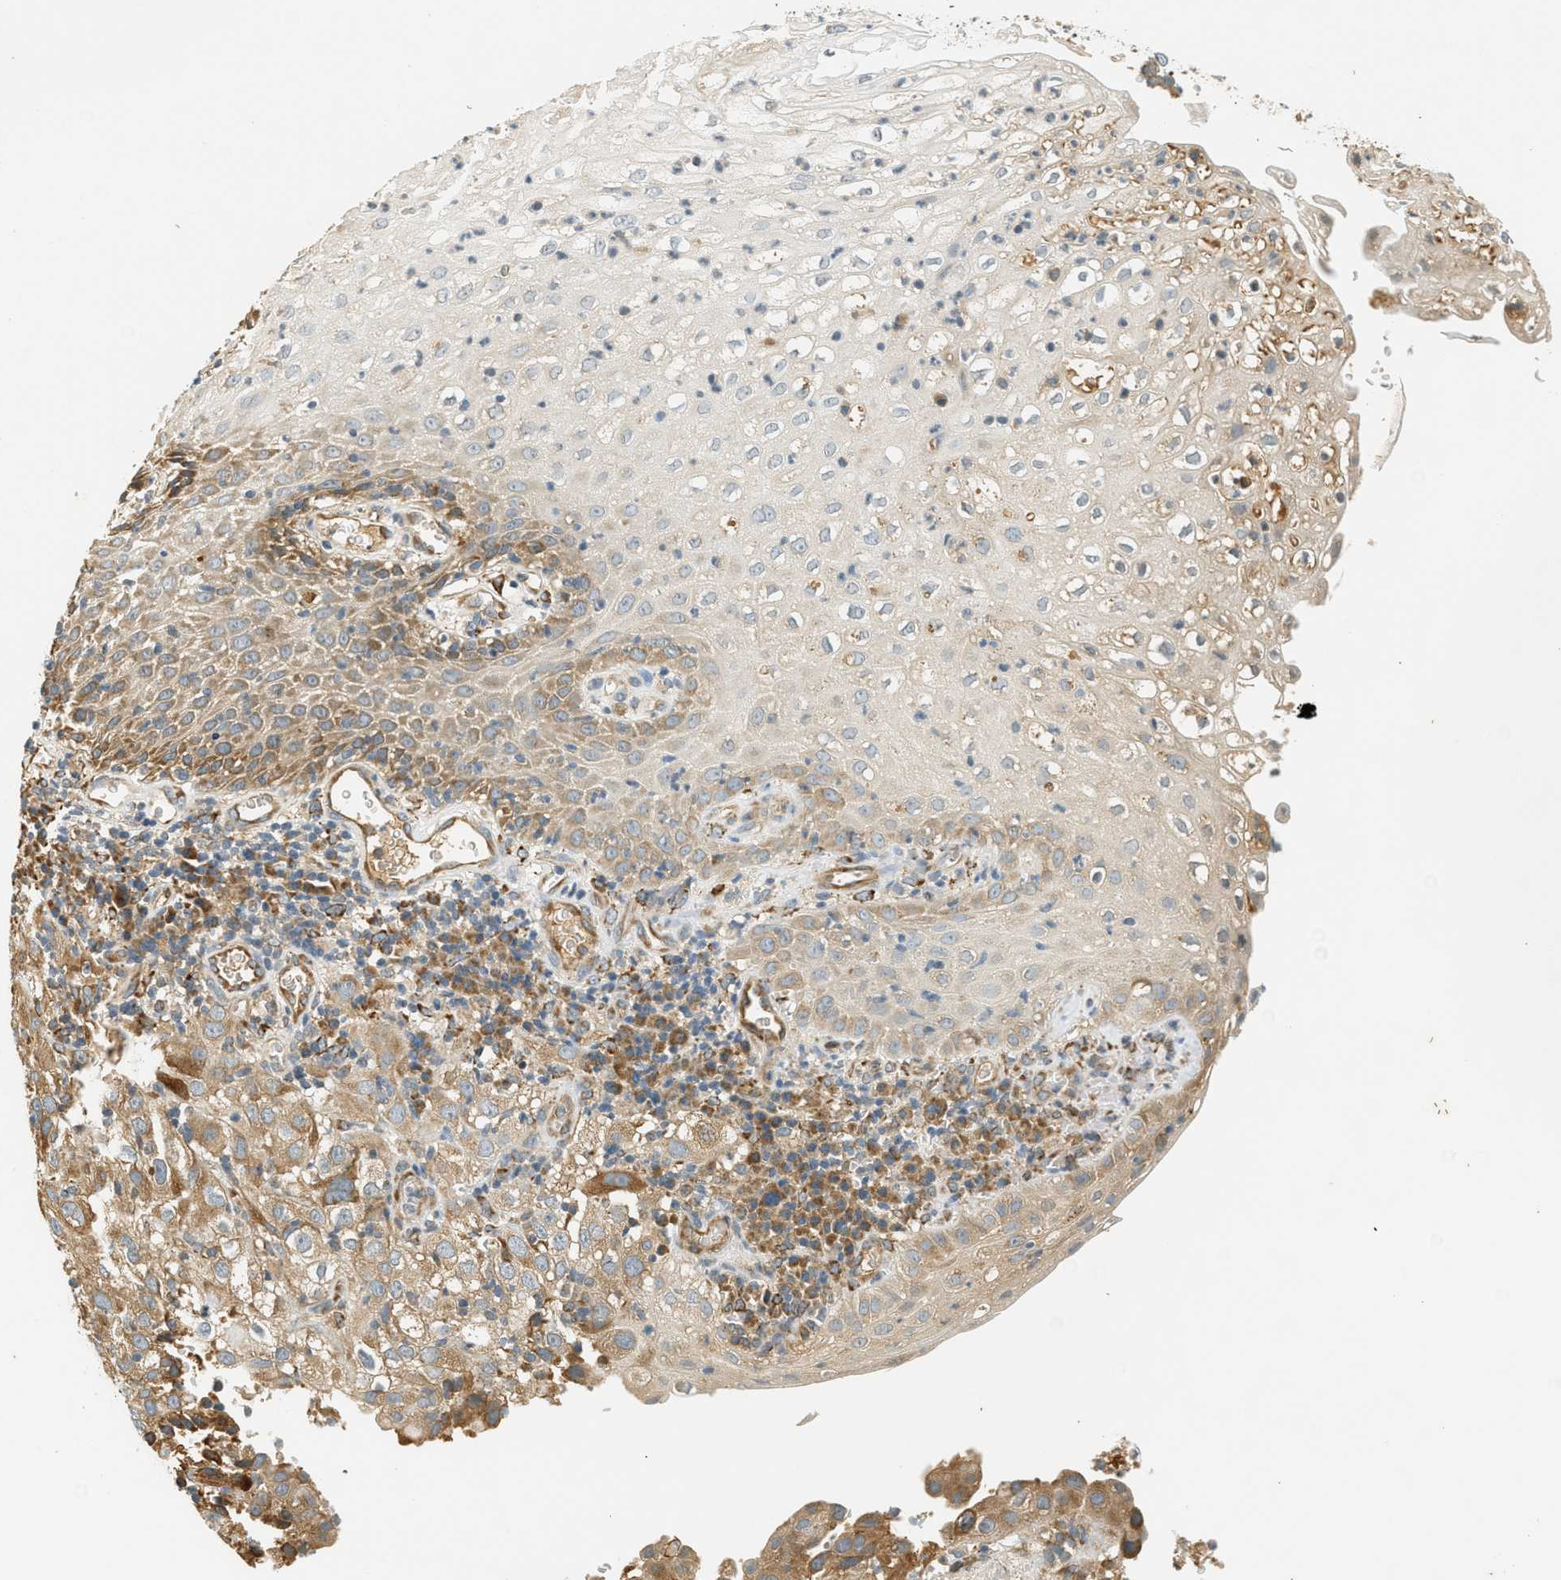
{"staining": {"intensity": "moderate", "quantity": ">75%", "location": "cytoplasmic/membranous"}, "tissue": "cervical cancer", "cell_type": "Tumor cells", "image_type": "cancer", "snomed": [{"axis": "morphology", "description": "Squamous cell carcinoma, NOS"}, {"axis": "topography", "description": "Cervix"}], "caption": "This photomicrograph shows immunohistochemistry staining of cervical cancer, with medium moderate cytoplasmic/membranous expression in approximately >75% of tumor cells.", "gene": "PDK1", "patient": {"sex": "female", "age": 32}}